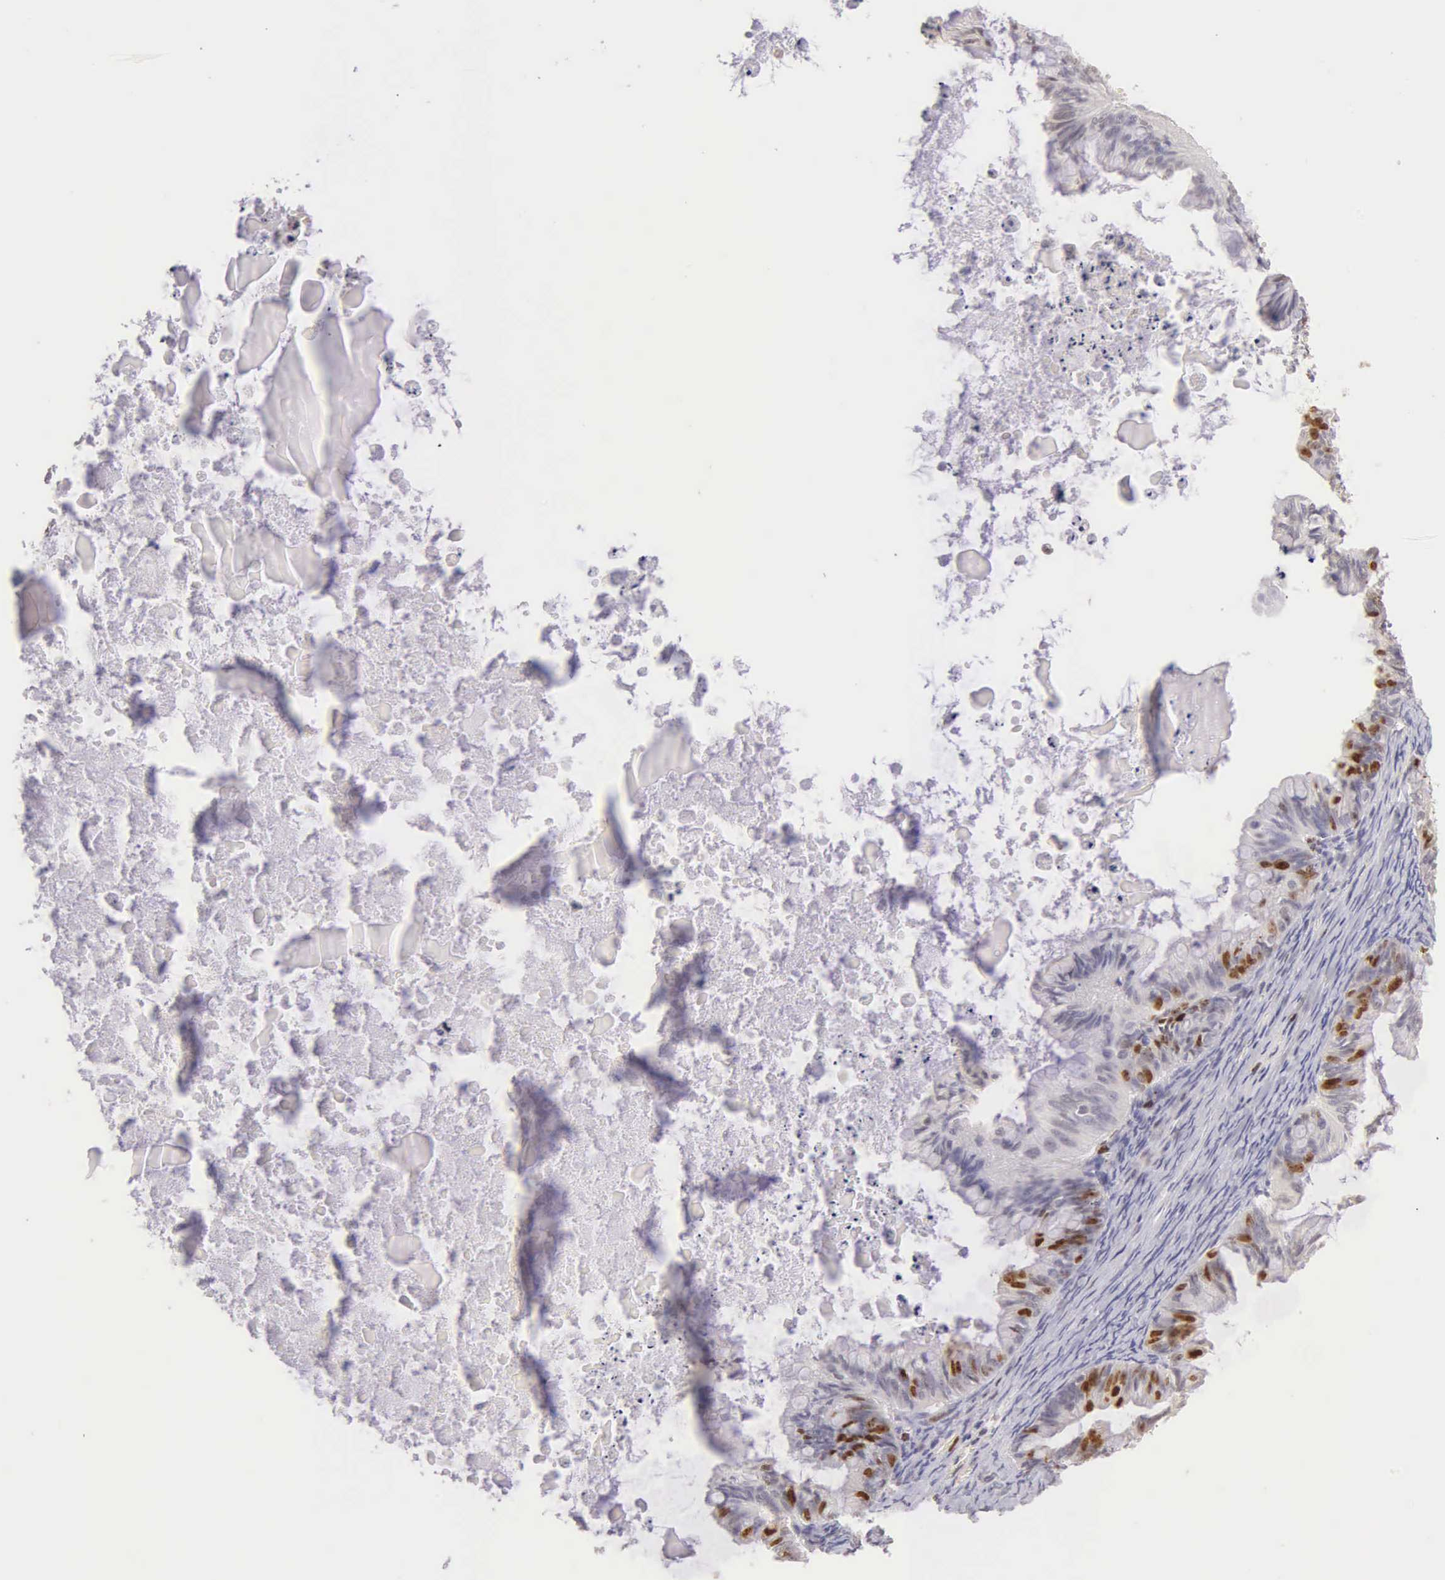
{"staining": {"intensity": "moderate", "quantity": "25%-75%", "location": "nuclear"}, "tissue": "ovarian cancer", "cell_type": "Tumor cells", "image_type": "cancer", "snomed": [{"axis": "morphology", "description": "Cystadenocarcinoma, mucinous, NOS"}, {"axis": "topography", "description": "Ovary"}], "caption": "Ovarian cancer (mucinous cystadenocarcinoma) stained with a protein marker exhibits moderate staining in tumor cells.", "gene": "MKI67", "patient": {"sex": "female", "age": 57}}